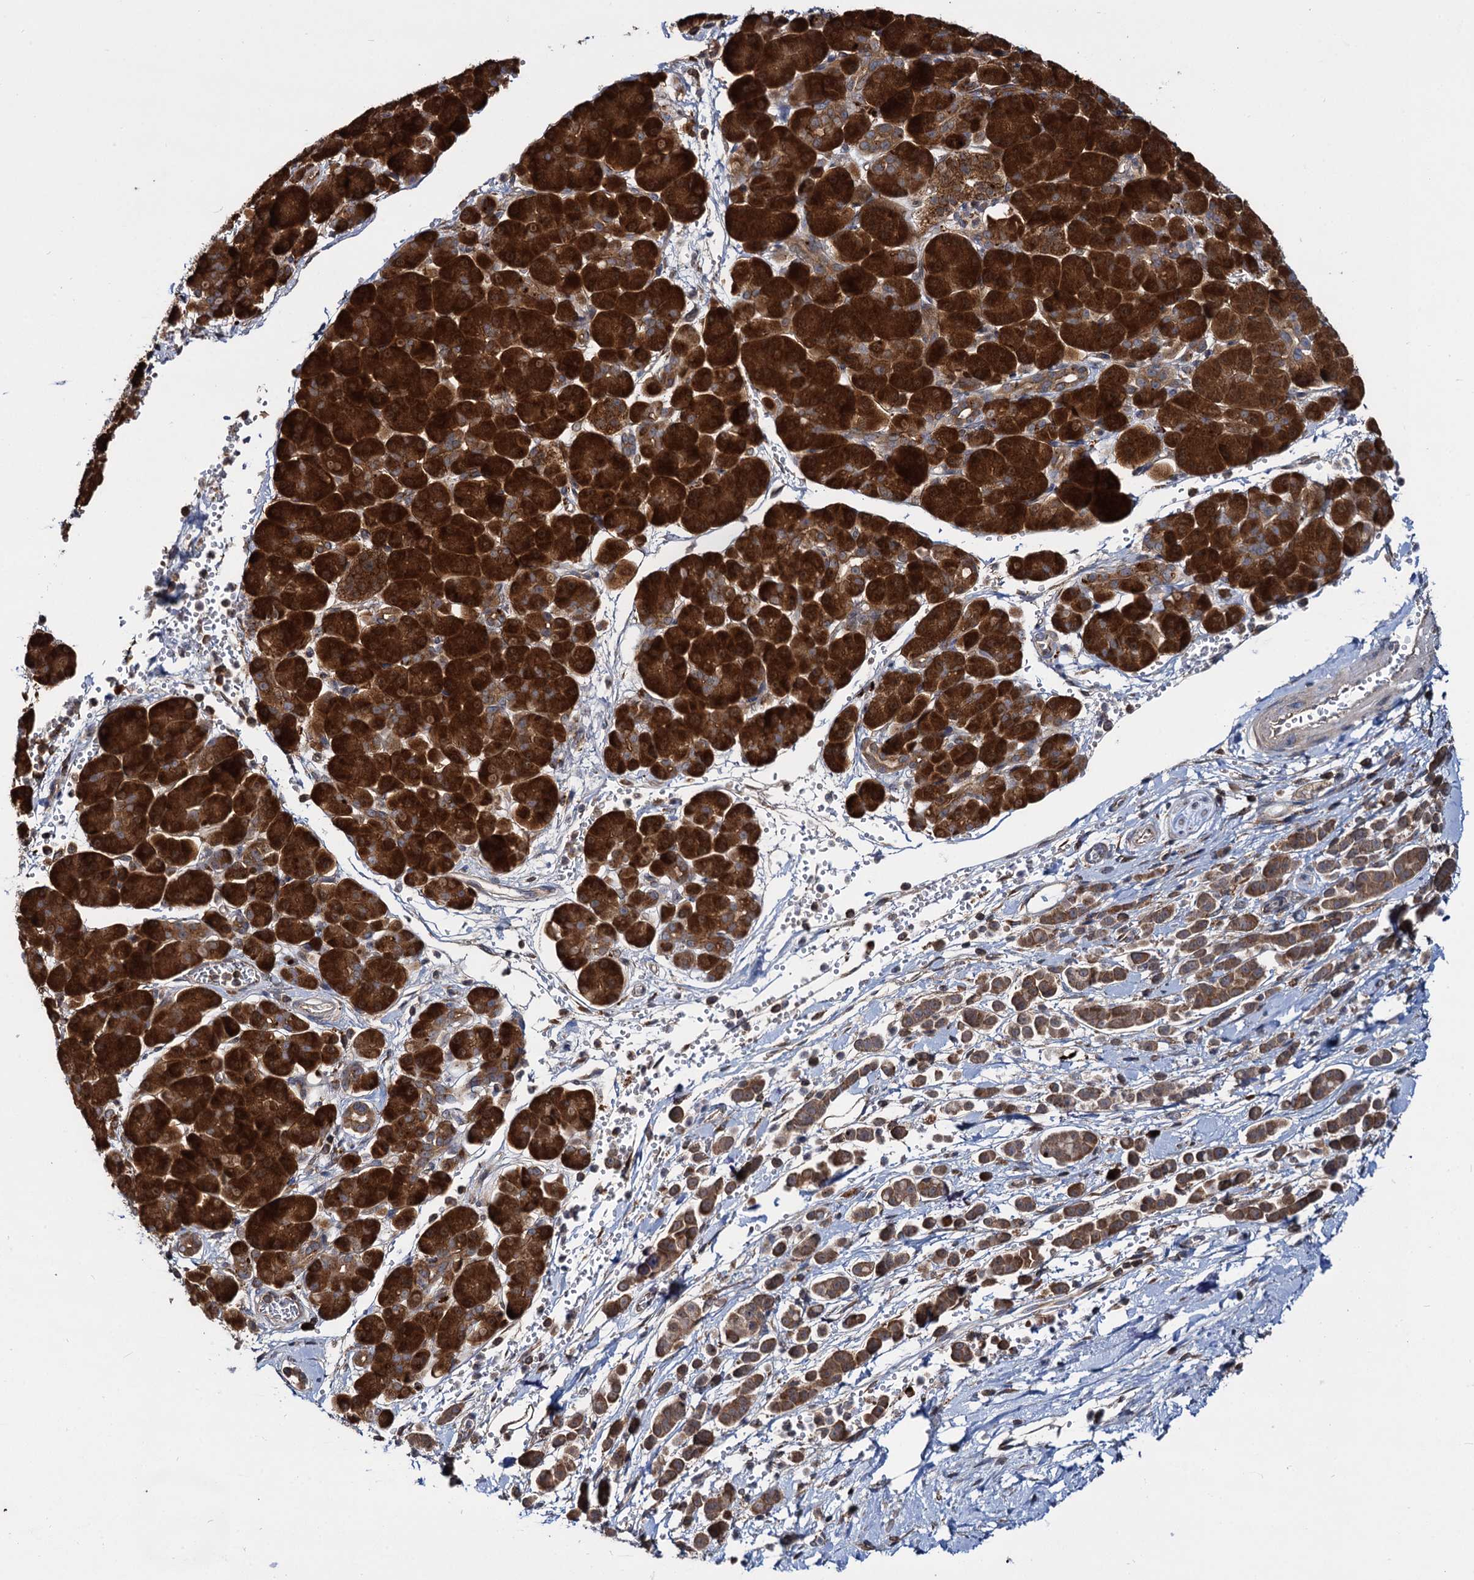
{"staining": {"intensity": "moderate", "quantity": ">75%", "location": "cytoplasmic/membranous"}, "tissue": "pancreatic cancer", "cell_type": "Tumor cells", "image_type": "cancer", "snomed": [{"axis": "morphology", "description": "Normal tissue, NOS"}, {"axis": "morphology", "description": "Adenocarcinoma, NOS"}, {"axis": "topography", "description": "Pancreas"}], "caption": "Immunohistochemical staining of pancreatic cancer (adenocarcinoma) demonstrates medium levels of moderate cytoplasmic/membranous positivity in approximately >75% of tumor cells.", "gene": "UFM1", "patient": {"sex": "female", "age": 64}}